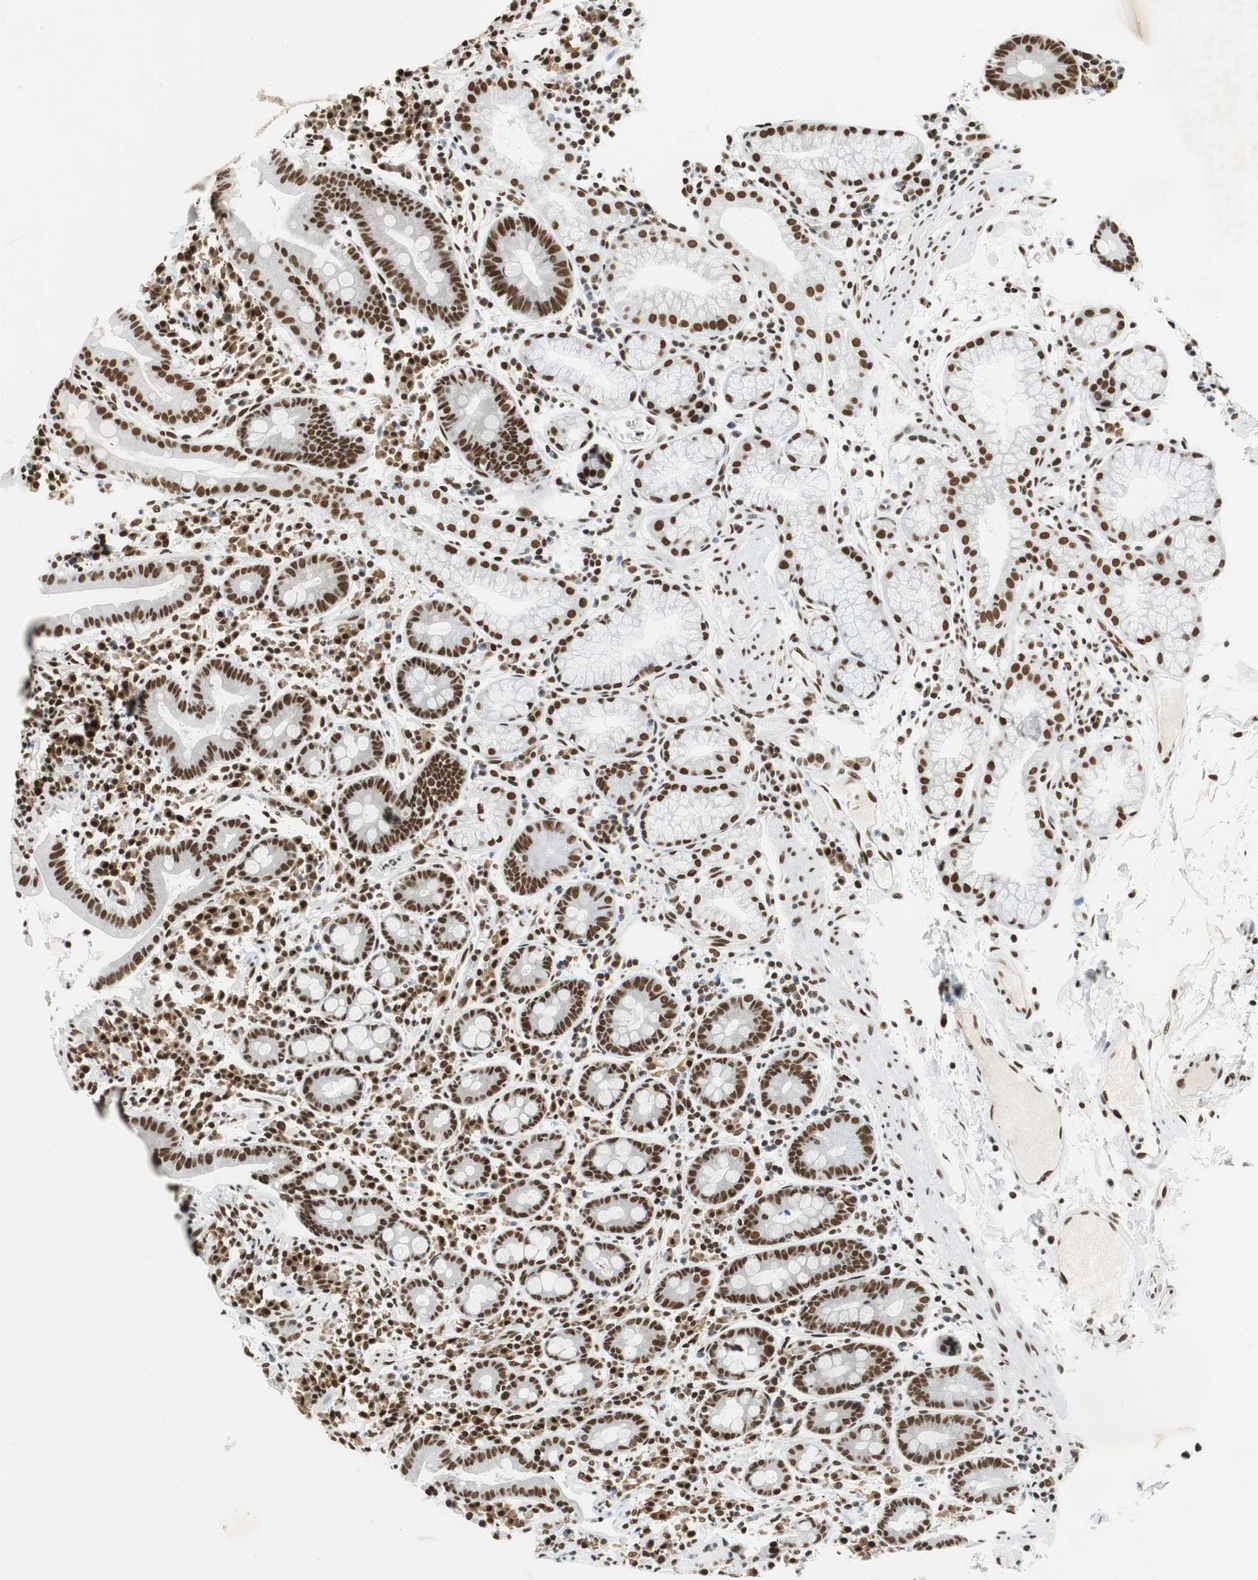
{"staining": {"intensity": "strong", "quantity": ">75%", "location": "nuclear"}, "tissue": "duodenum", "cell_type": "Glandular cells", "image_type": "normal", "snomed": [{"axis": "morphology", "description": "Normal tissue, NOS"}, {"axis": "topography", "description": "Duodenum"}], "caption": "A high amount of strong nuclear positivity is identified in approximately >75% of glandular cells in normal duodenum. (Stains: DAB in brown, nuclei in blue, Microscopy: brightfield microscopy at high magnification).", "gene": "PRKDC", "patient": {"sex": "male", "age": 50}}